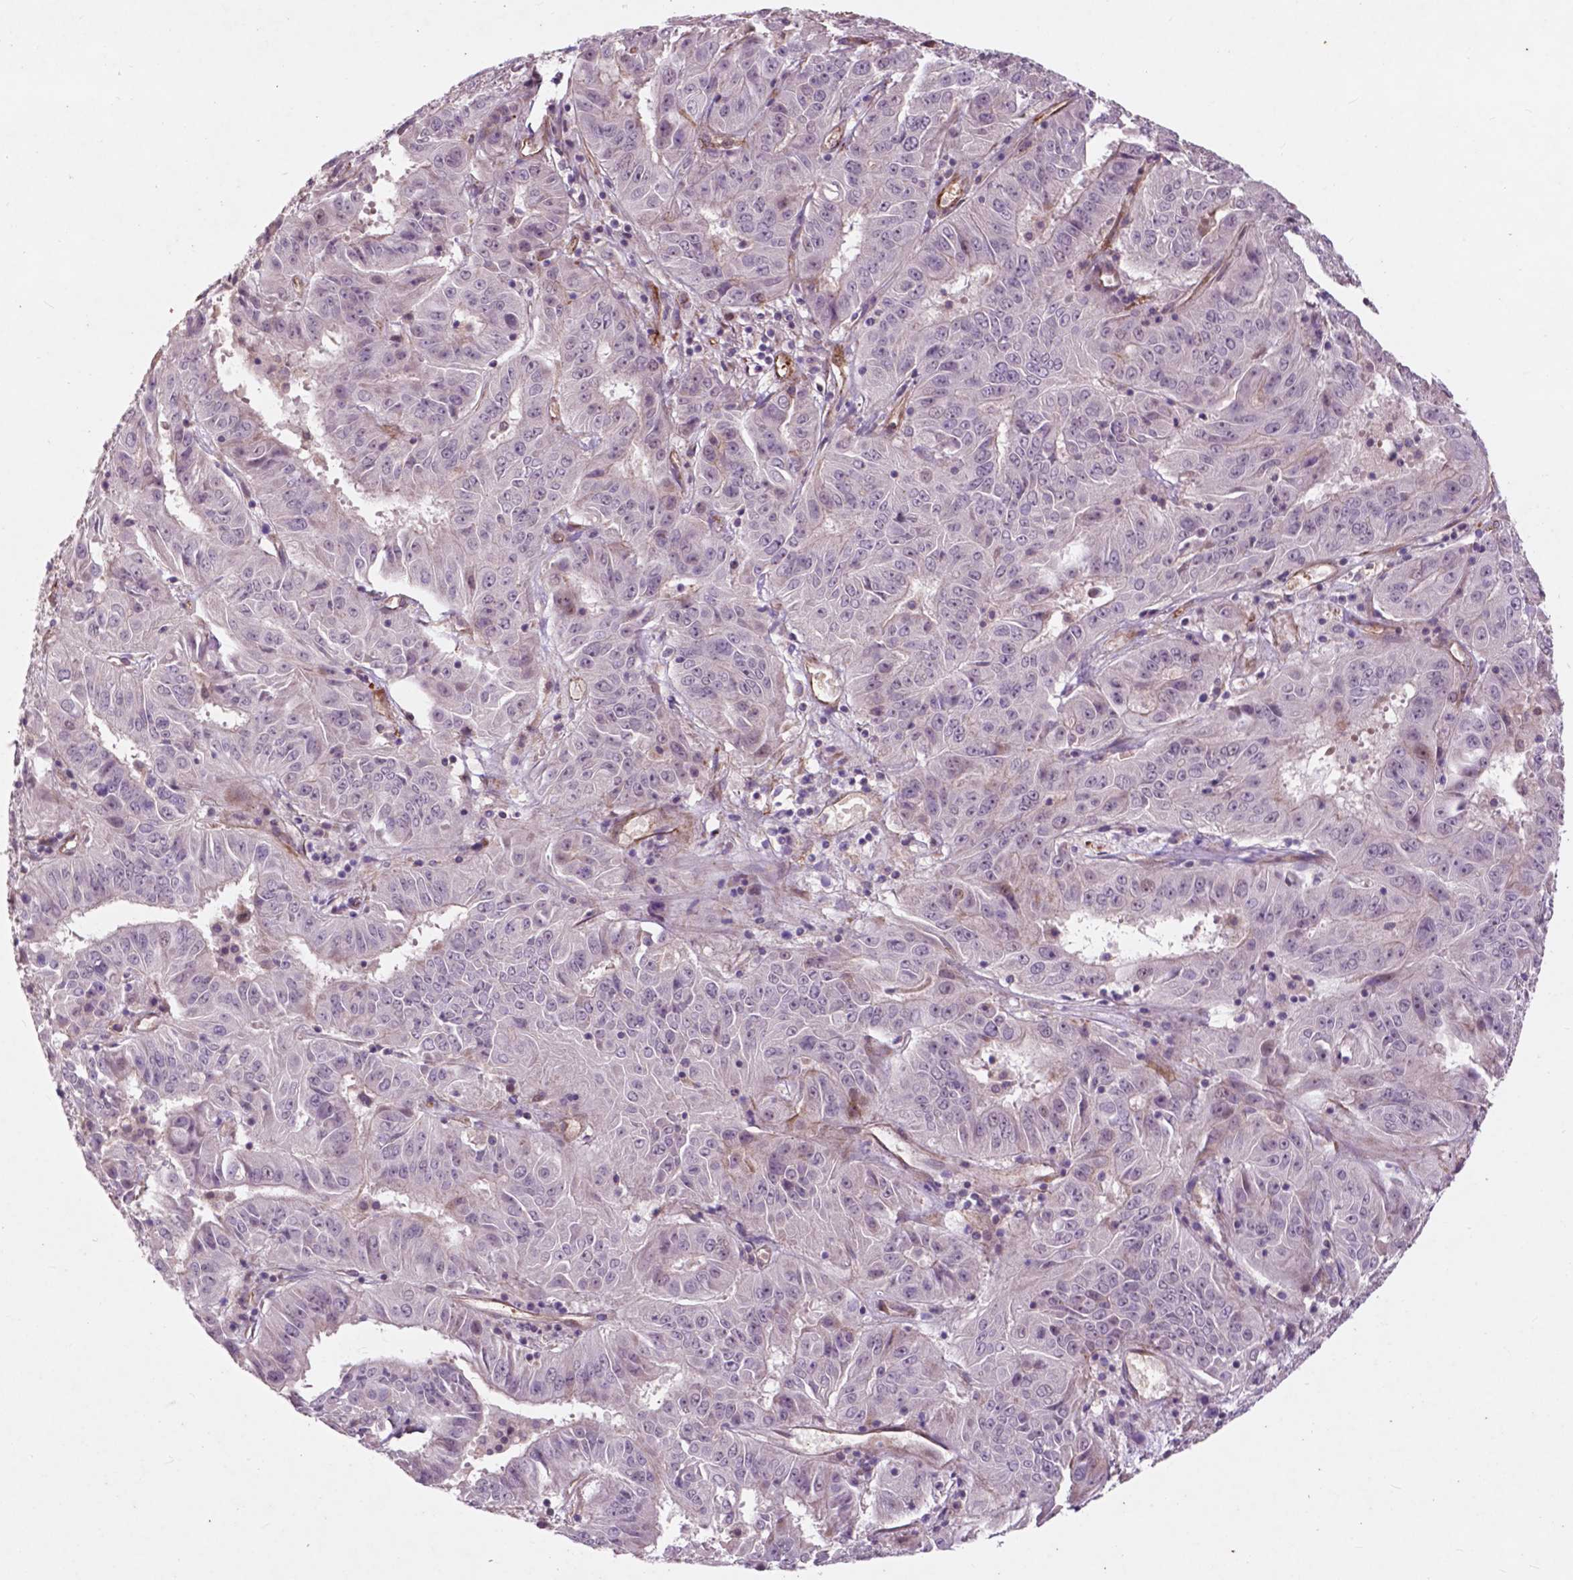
{"staining": {"intensity": "negative", "quantity": "none", "location": "none"}, "tissue": "pancreatic cancer", "cell_type": "Tumor cells", "image_type": "cancer", "snomed": [{"axis": "morphology", "description": "Adenocarcinoma, NOS"}, {"axis": "topography", "description": "Pancreas"}], "caption": "A photomicrograph of pancreatic adenocarcinoma stained for a protein shows no brown staining in tumor cells.", "gene": "RFPL4B", "patient": {"sex": "male", "age": 63}}